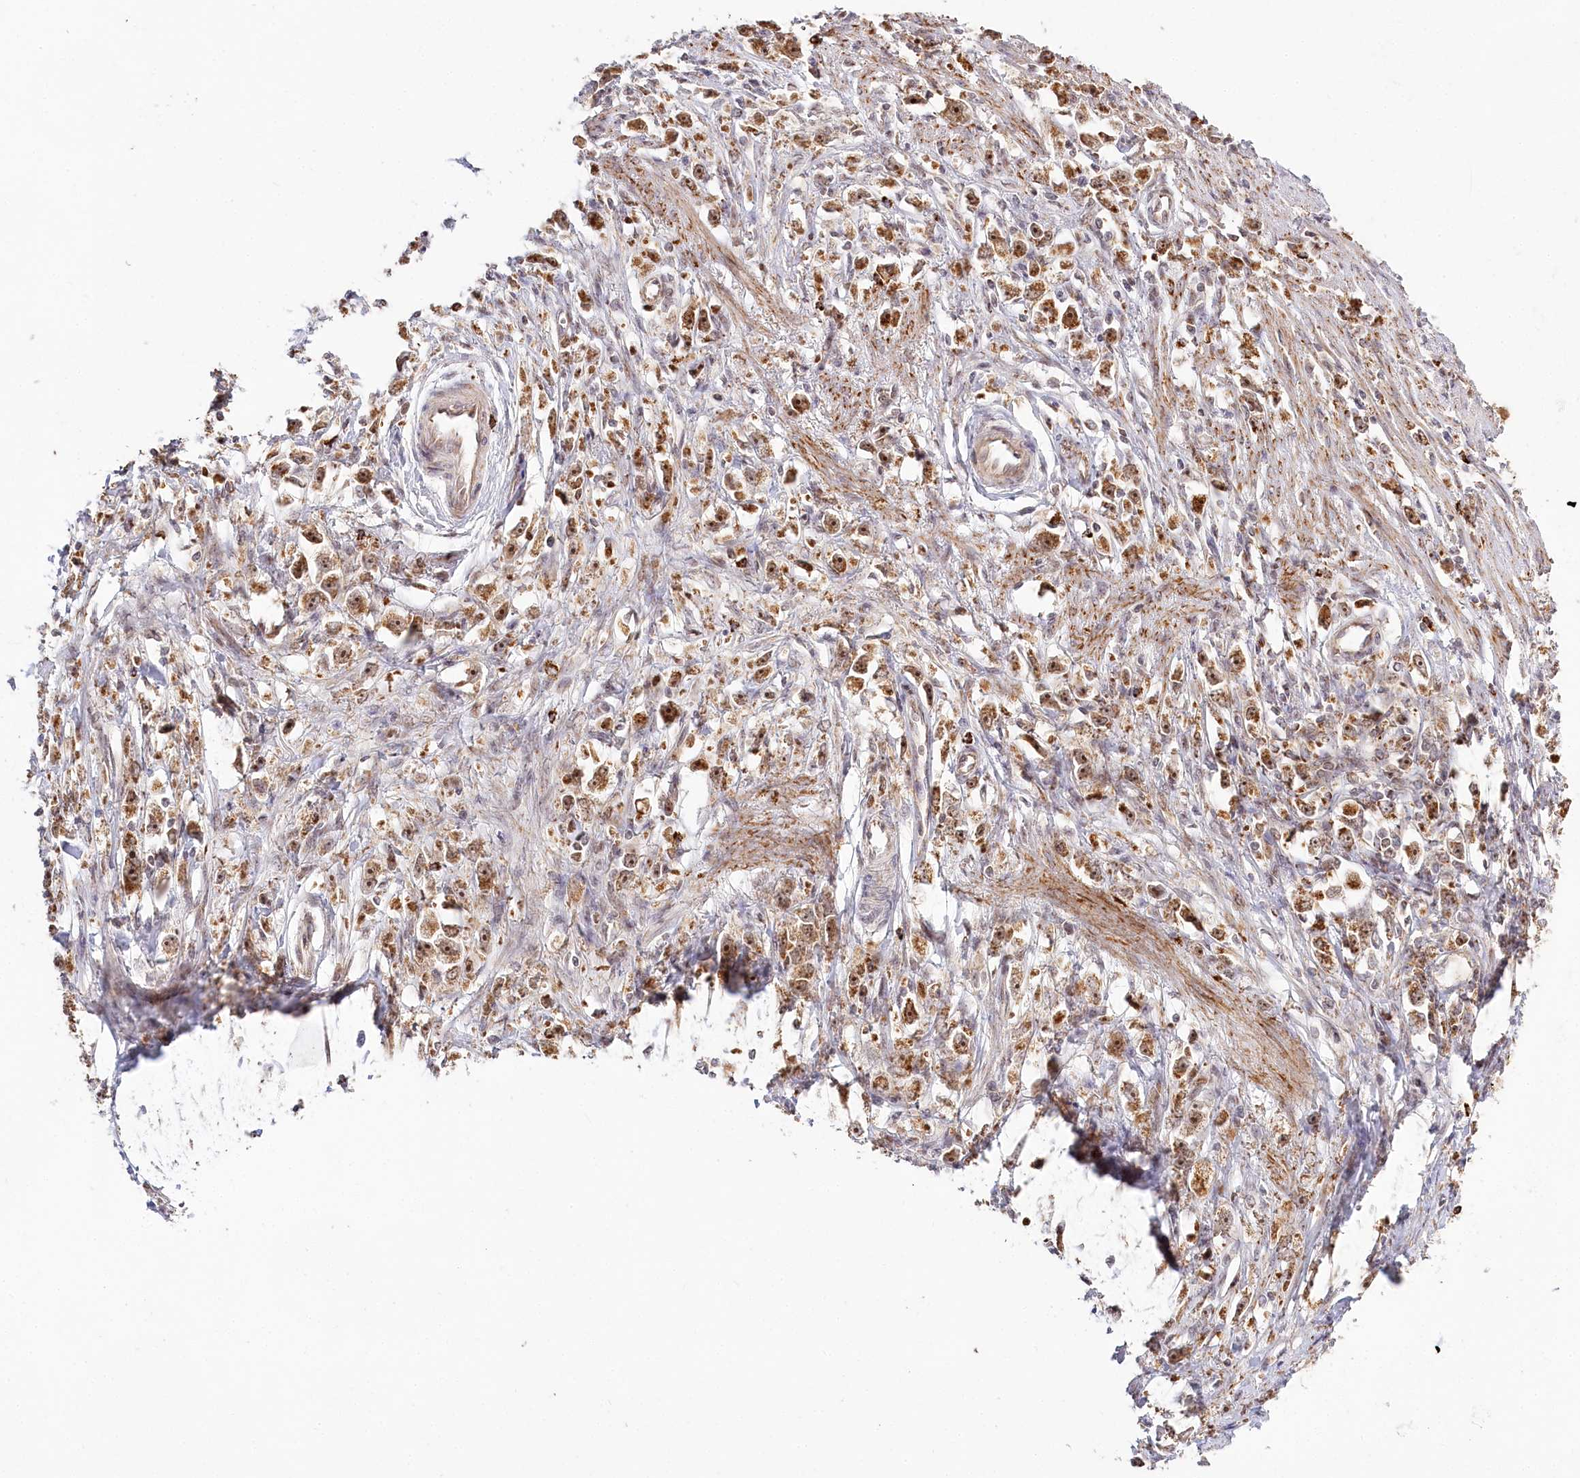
{"staining": {"intensity": "moderate", "quantity": ">75%", "location": "cytoplasmic/membranous,nuclear"}, "tissue": "stomach cancer", "cell_type": "Tumor cells", "image_type": "cancer", "snomed": [{"axis": "morphology", "description": "Adenocarcinoma, NOS"}, {"axis": "topography", "description": "Stomach"}], "caption": "An immunohistochemistry micrograph of neoplastic tissue is shown. Protein staining in brown highlights moderate cytoplasmic/membranous and nuclear positivity in stomach cancer (adenocarcinoma) within tumor cells. (DAB (3,3'-diaminobenzidine) IHC with brightfield microscopy, high magnification).", "gene": "RTN4IP1", "patient": {"sex": "female", "age": 59}}